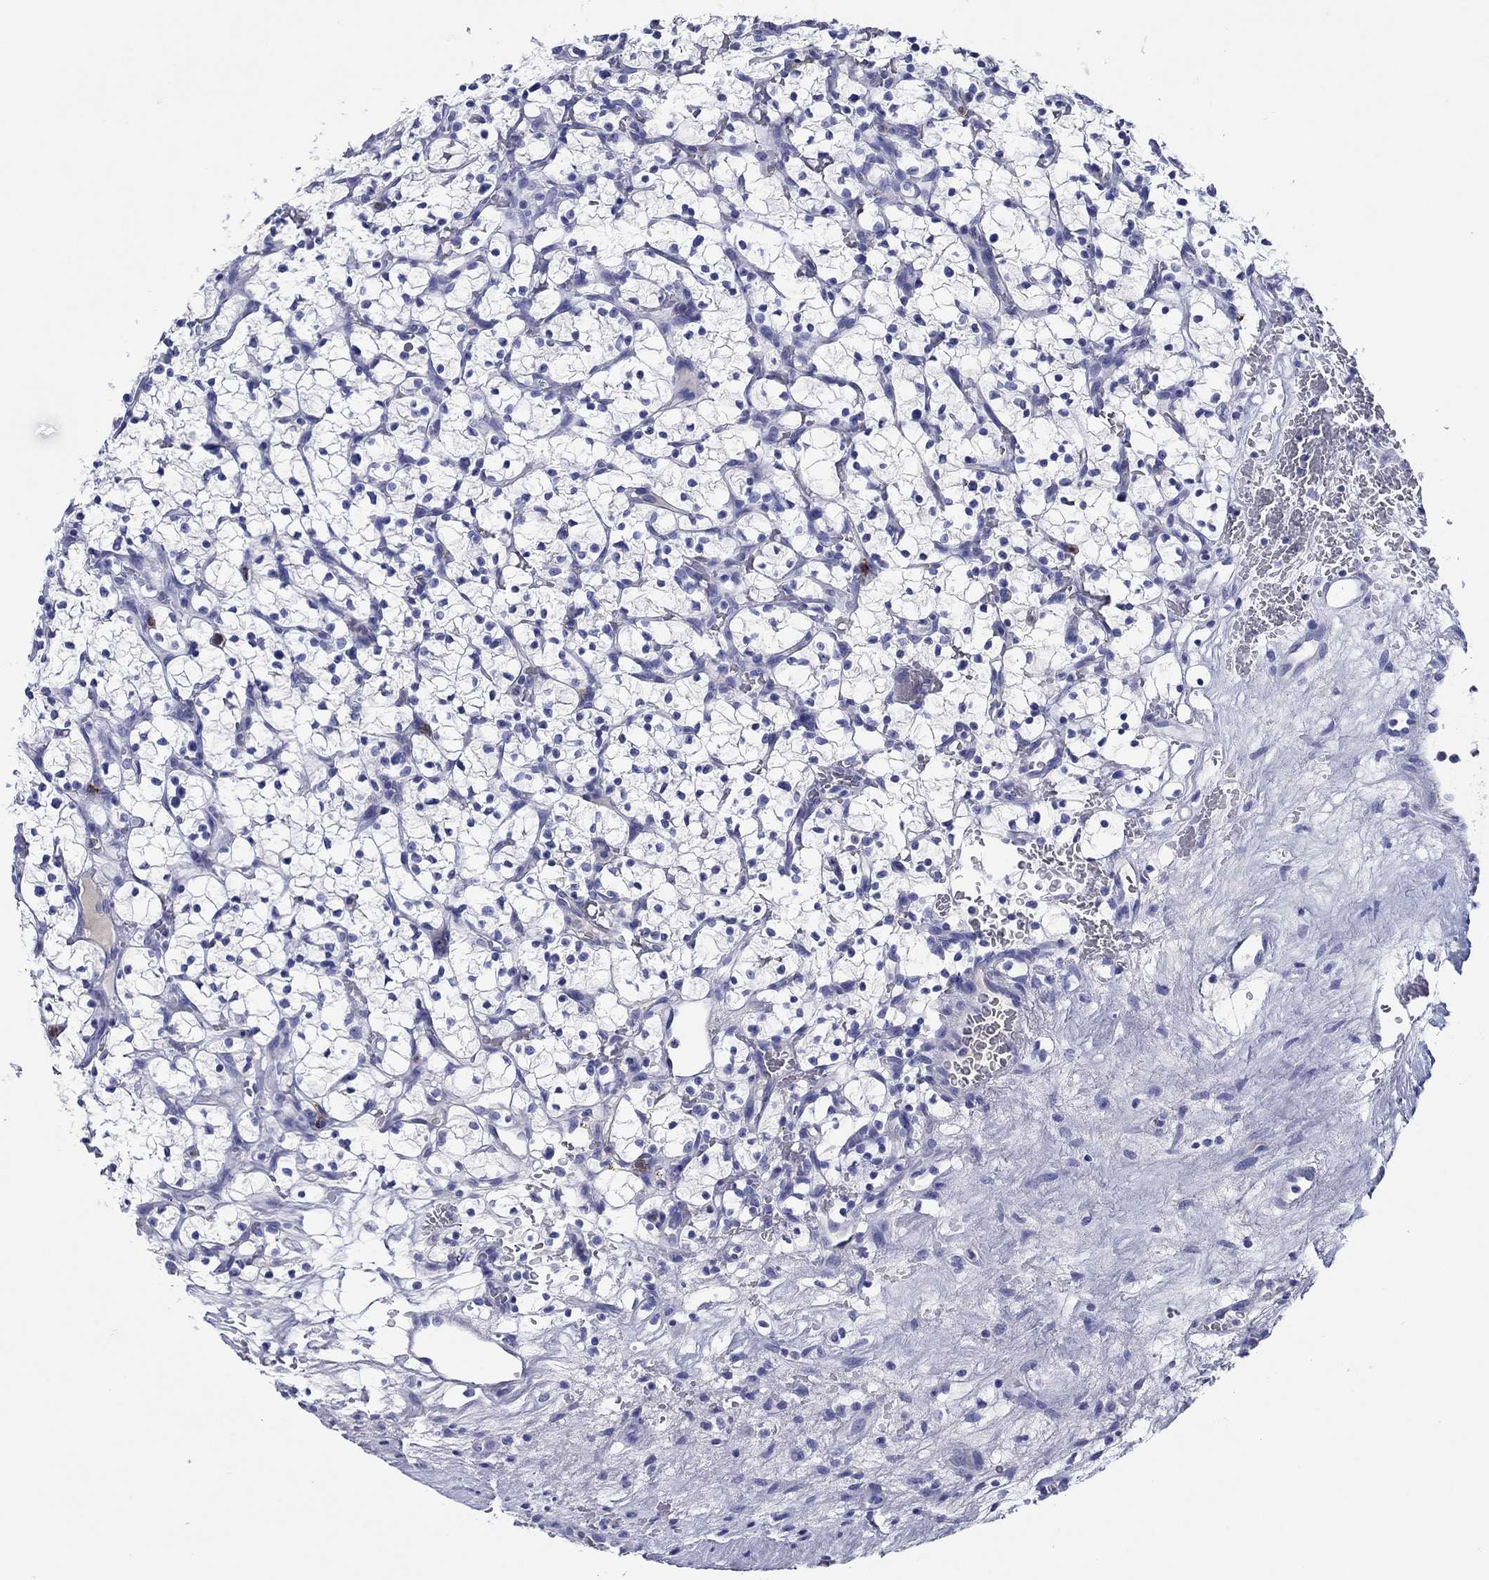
{"staining": {"intensity": "negative", "quantity": "none", "location": "none"}, "tissue": "renal cancer", "cell_type": "Tumor cells", "image_type": "cancer", "snomed": [{"axis": "morphology", "description": "Adenocarcinoma, NOS"}, {"axis": "topography", "description": "Kidney"}], "caption": "Immunohistochemistry histopathology image of neoplastic tissue: adenocarcinoma (renal) stained with DAB exhibits no significant protein expression in tumor cells. The staining is performed using DAB (3,3'-diaminobenzidine) brown chromogen with nuclei counter-stained in using hematoxylin.", "gene": "EPX", "patient": {"sex": "female", "age": 64}}